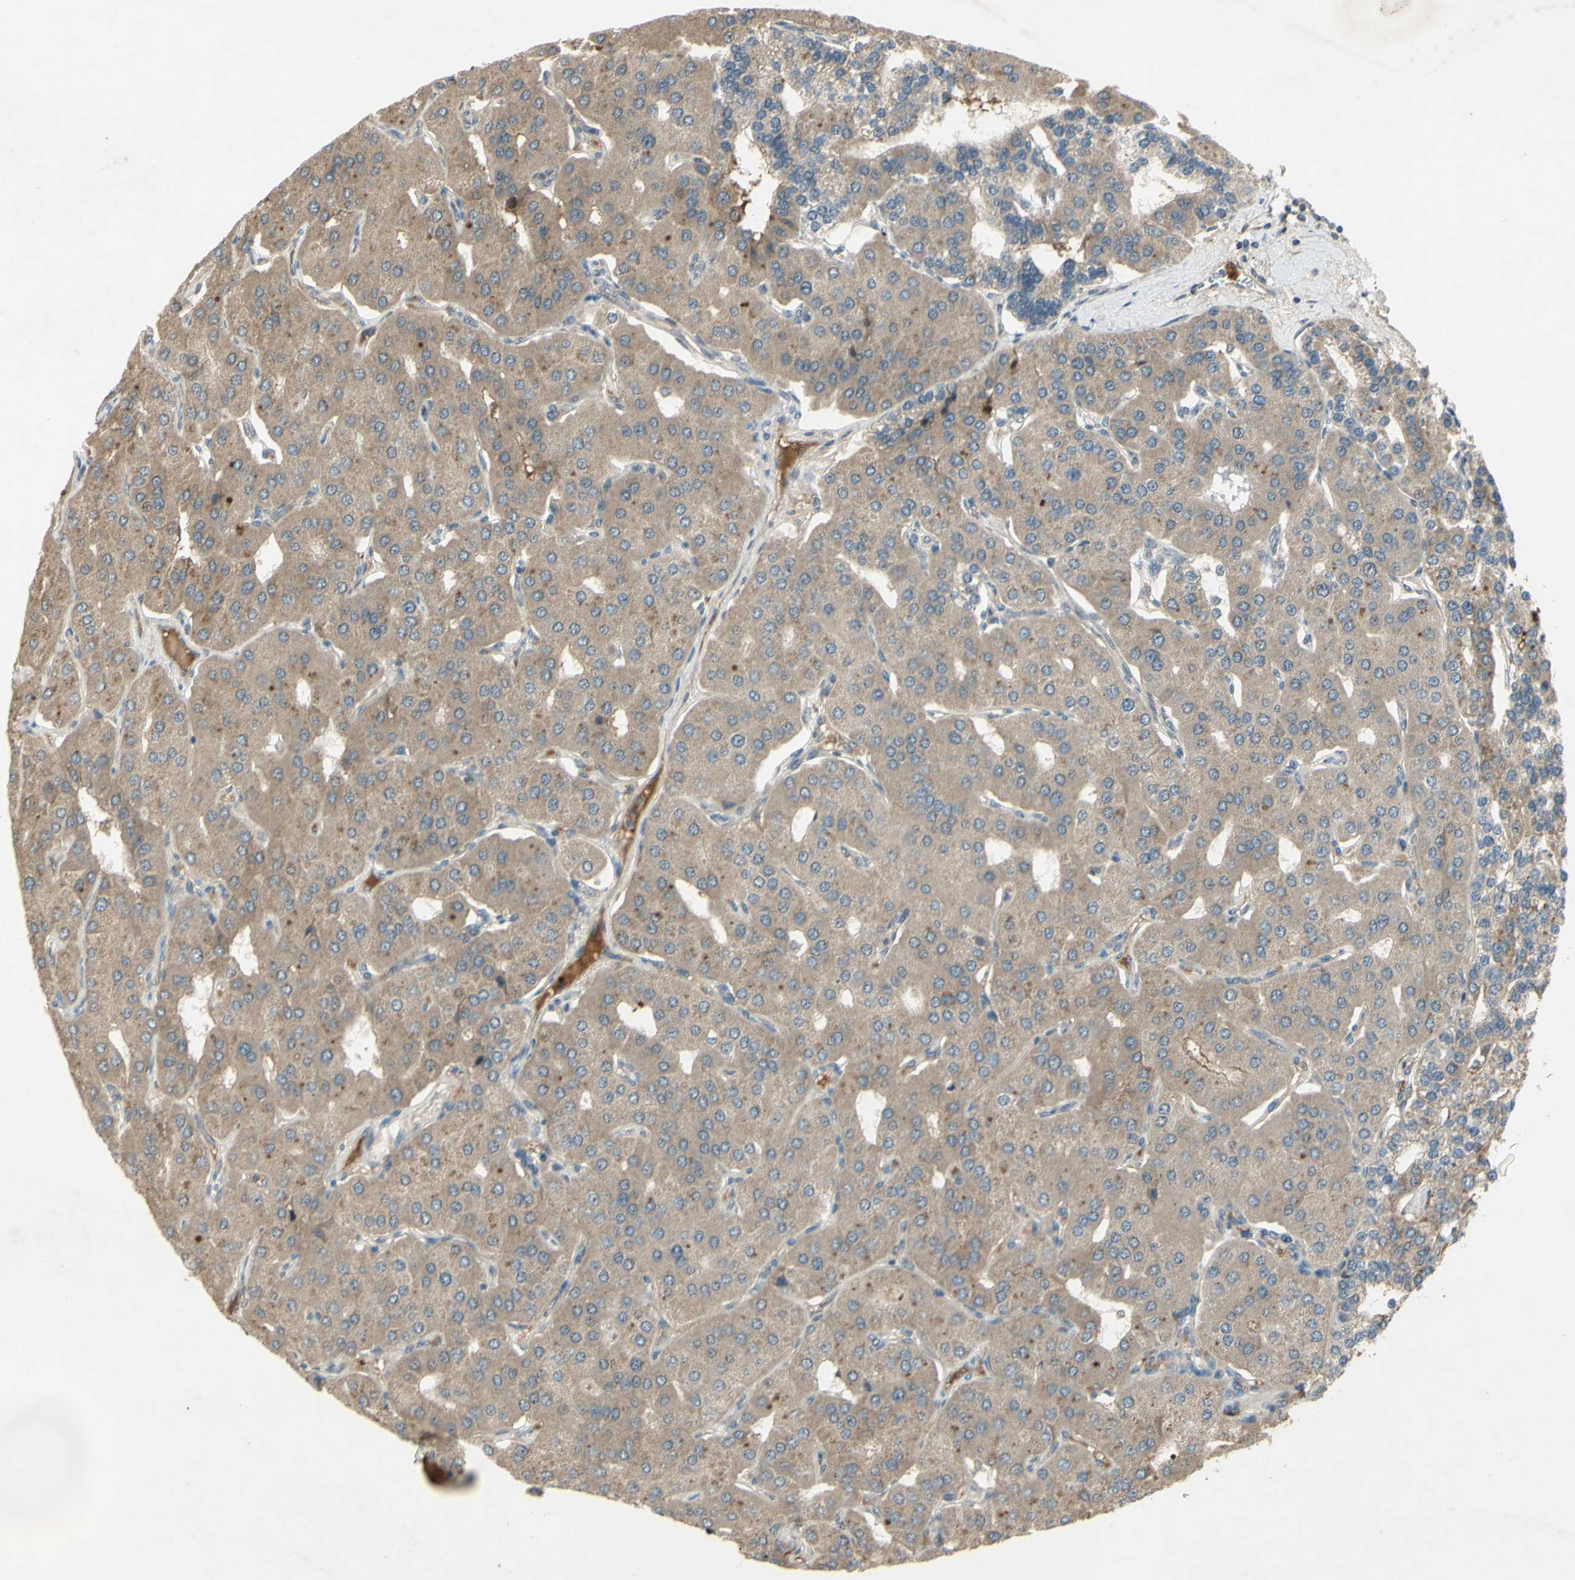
{"staining": {"intensity": "weak", "quantity": ">75%", "location": "cytoplasmic/membranous"}, "tissue": "parathyroid gland", "cell_type": "Glandular cells", "image_type": "normal", "snomed": [{"axis": "morphology", "description": "Normal tissue, NOS"}, {"axis": "morphology", "description": "Adenoma, NOS"}, {"axis": "topography", "description": "Parathyroid gland"}], "caption": "Protein expression analysis of normal parathyroid gland exhibits weak cytoplasmic/membranous expression in approximately >75% of glandular cells.", "gene": "RAD18", "patient": {"sex": "female", "age": 86}}